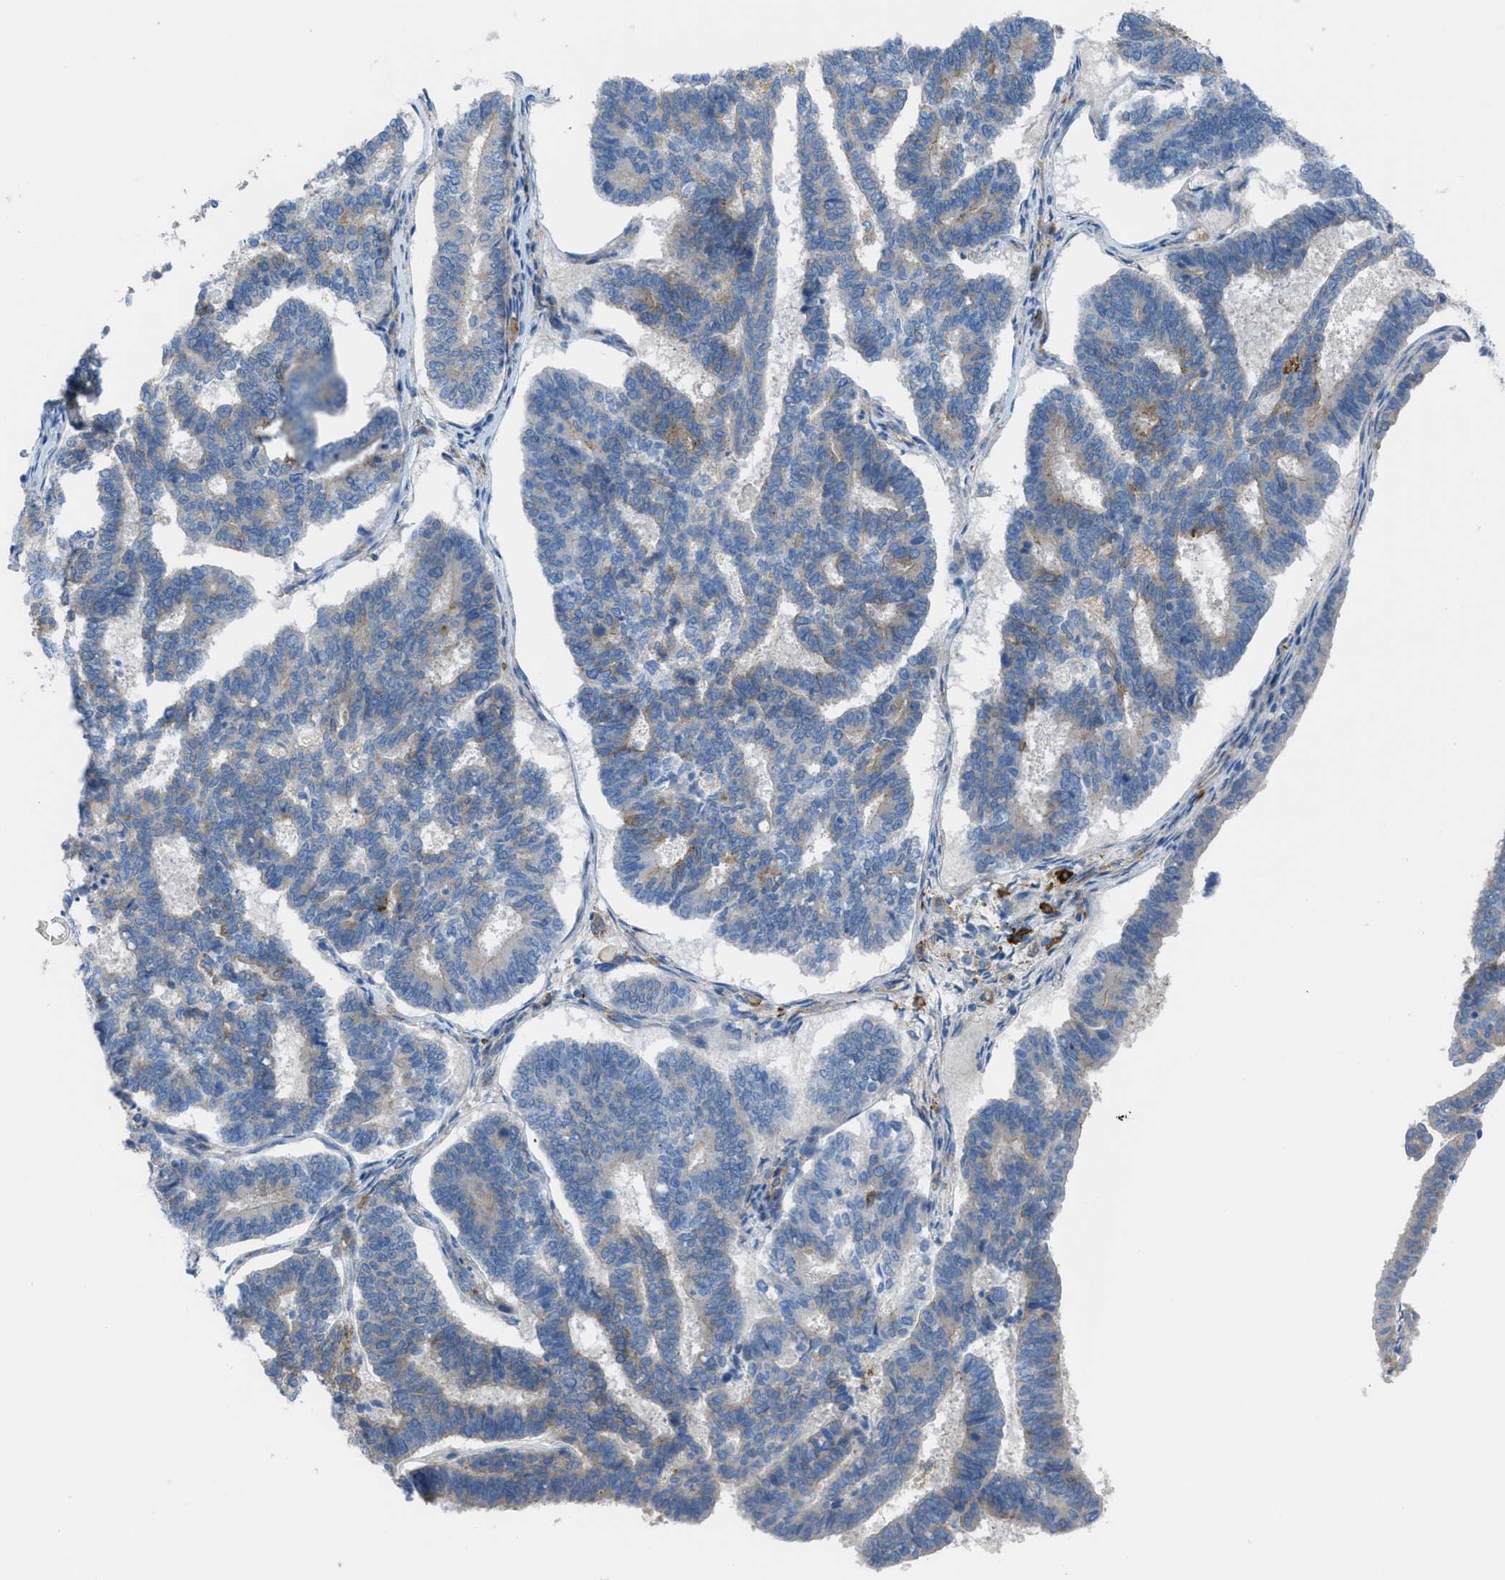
{"staining": {"intensity": "negative", "quantity": "none", "location": "none"}, "tissue": "endometrial cancer", "cell_type": "Tumor cells", "image_type": "cancer", "snomed": [{"axis": "morphology", "description": "Adenocarcinoma, NOS"}, {"axis": "topography", "description": "Endometrium"}], "caption": "Protein analysis of endometrial cancer (adenocarcinoma) exhibits no significant expression in tumor cells. (DAB immunohistochemistry, high magnification).", "gene": "EGFR", "patient": {"sex": "female", "age": 70}}